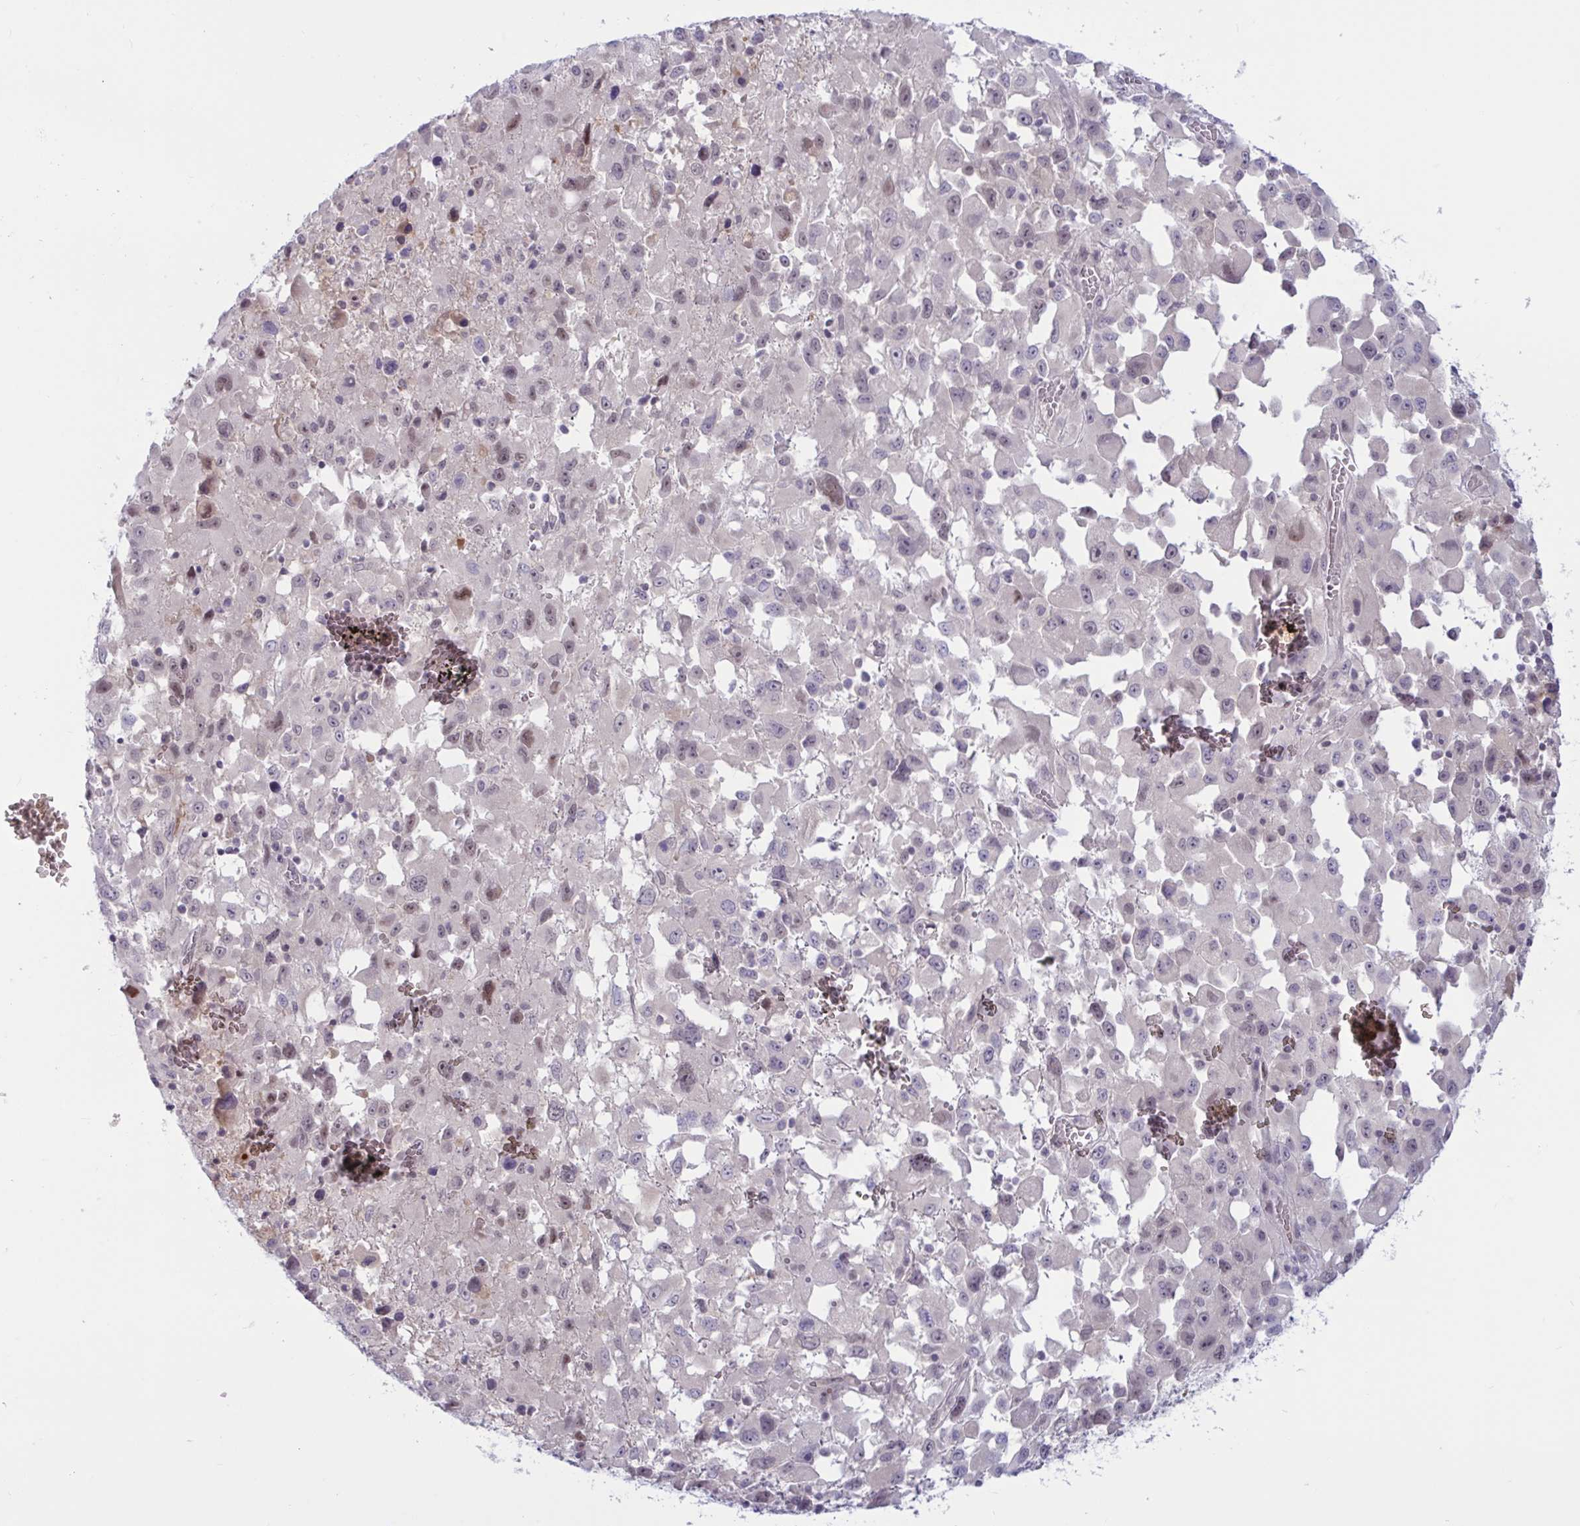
{"staining": {"intensity": "weak", "quantity": "<25%", "location": "nuclear"}, "tissue": "melanoma", "cell_type": "Tumor cells", "image_type": "cancer", "snomed": [{"axis": "morphology", "description": "Malignant melanoma, Metastatic site"}, {"axis": "topography", "description": "Soft tissue"}], "caption": "Immunohistochemical staining of human malignant melanoma (metastatic site) demonstrates no significant staining in tumor cells. Brightfield microscopy of IHC stained with DAB (3,3'-diaminobenzidine) (brown) and hematoxylin (blue), captured at high magnification.", "gene": "TSN", "patient": {"sex": "male", "age": 50}}